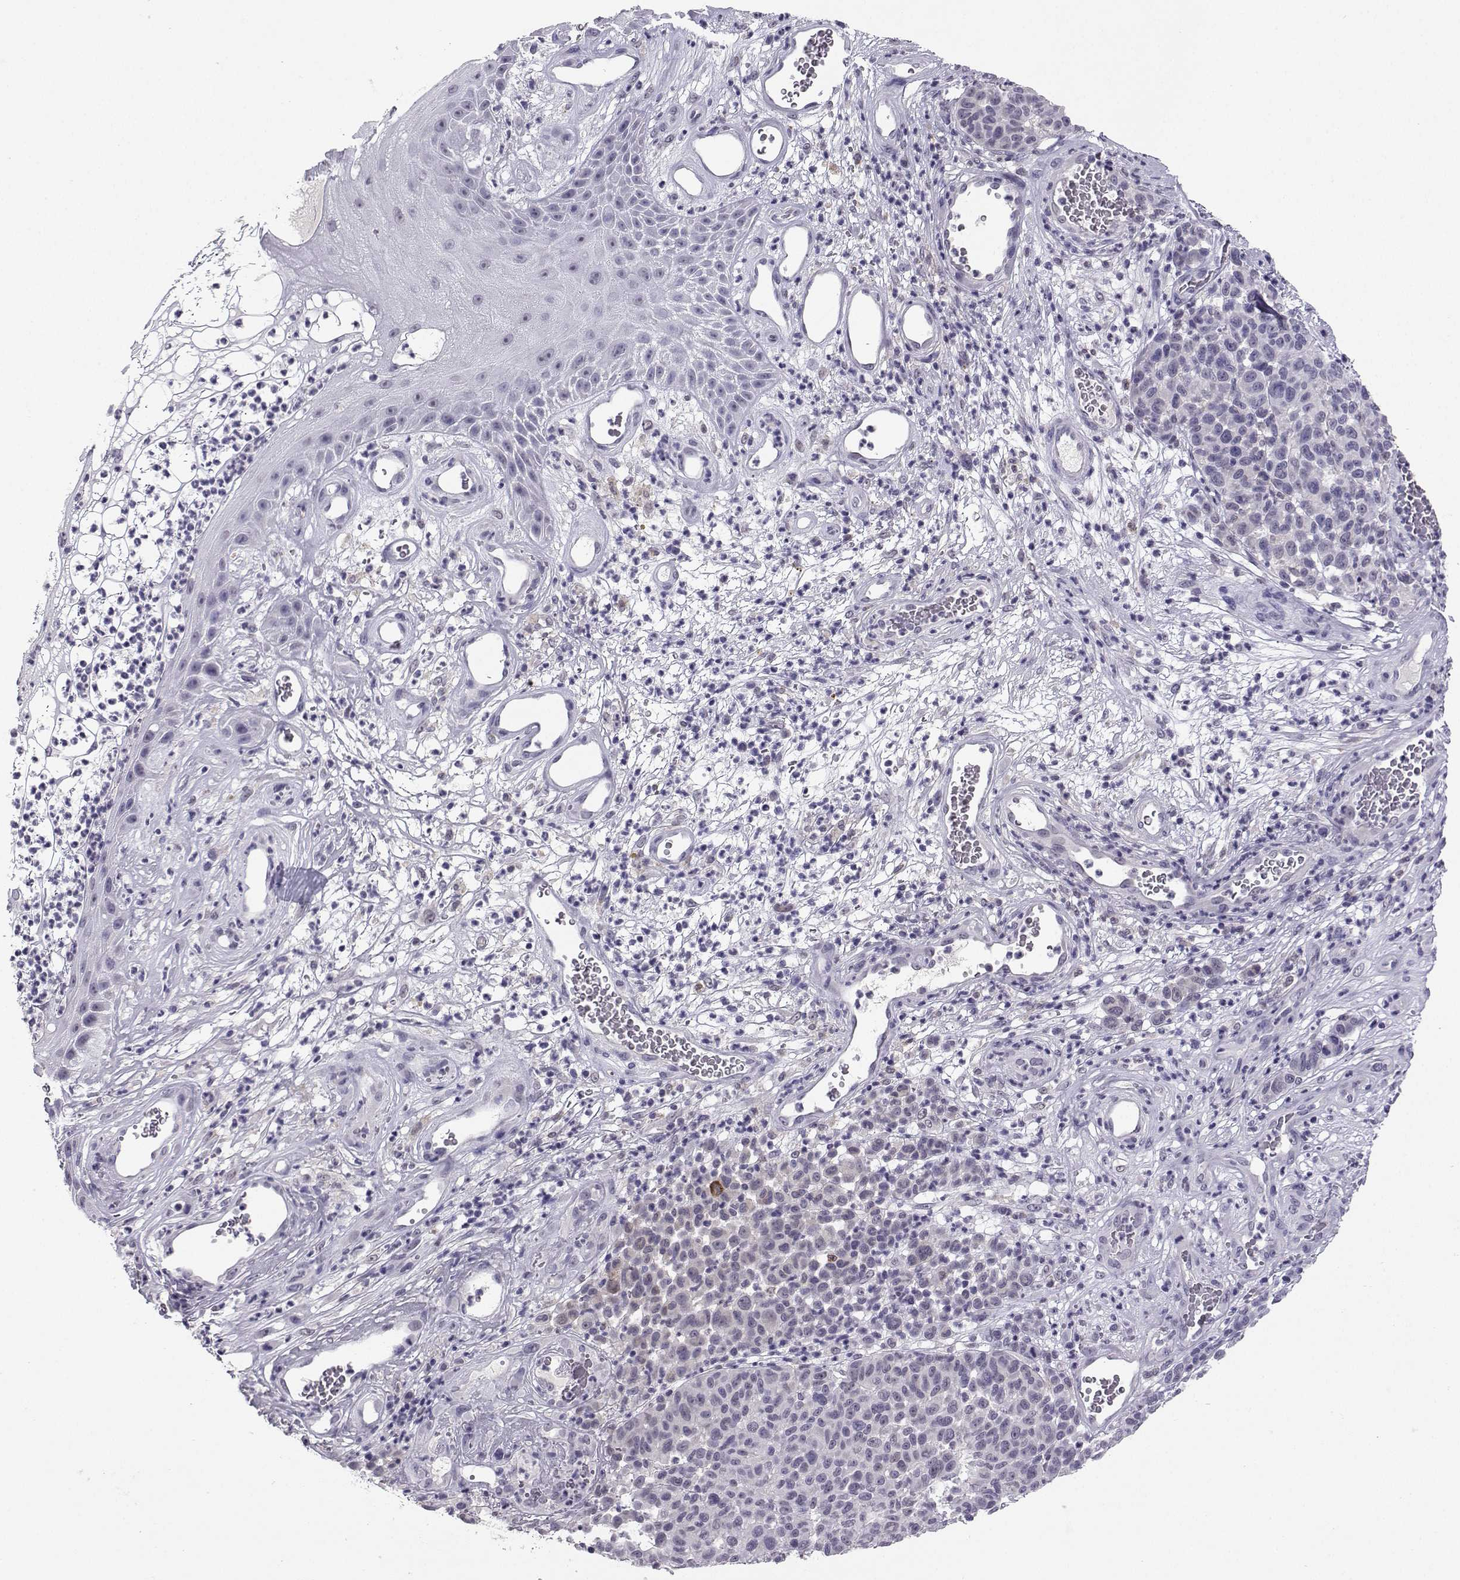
{"staining": {"intensity": "negative", "quantity": "none", "location": "none"}, "tissue": "melanoma", "cell_type": "Tumor cells", "image_type": "cancer", "snomed": [{"axis": "morphology", "description": "Malignant melanoma, NOS"}, {"axis": "topography", "description": "Skin"}], "caption": "IHC image of human melanoma stained for a protein (brown), which shows no expression in tumor cells. Nuclei are stained in blue.", "gene": "TBR1", "patient": {"sex": "male", "age": 59}}